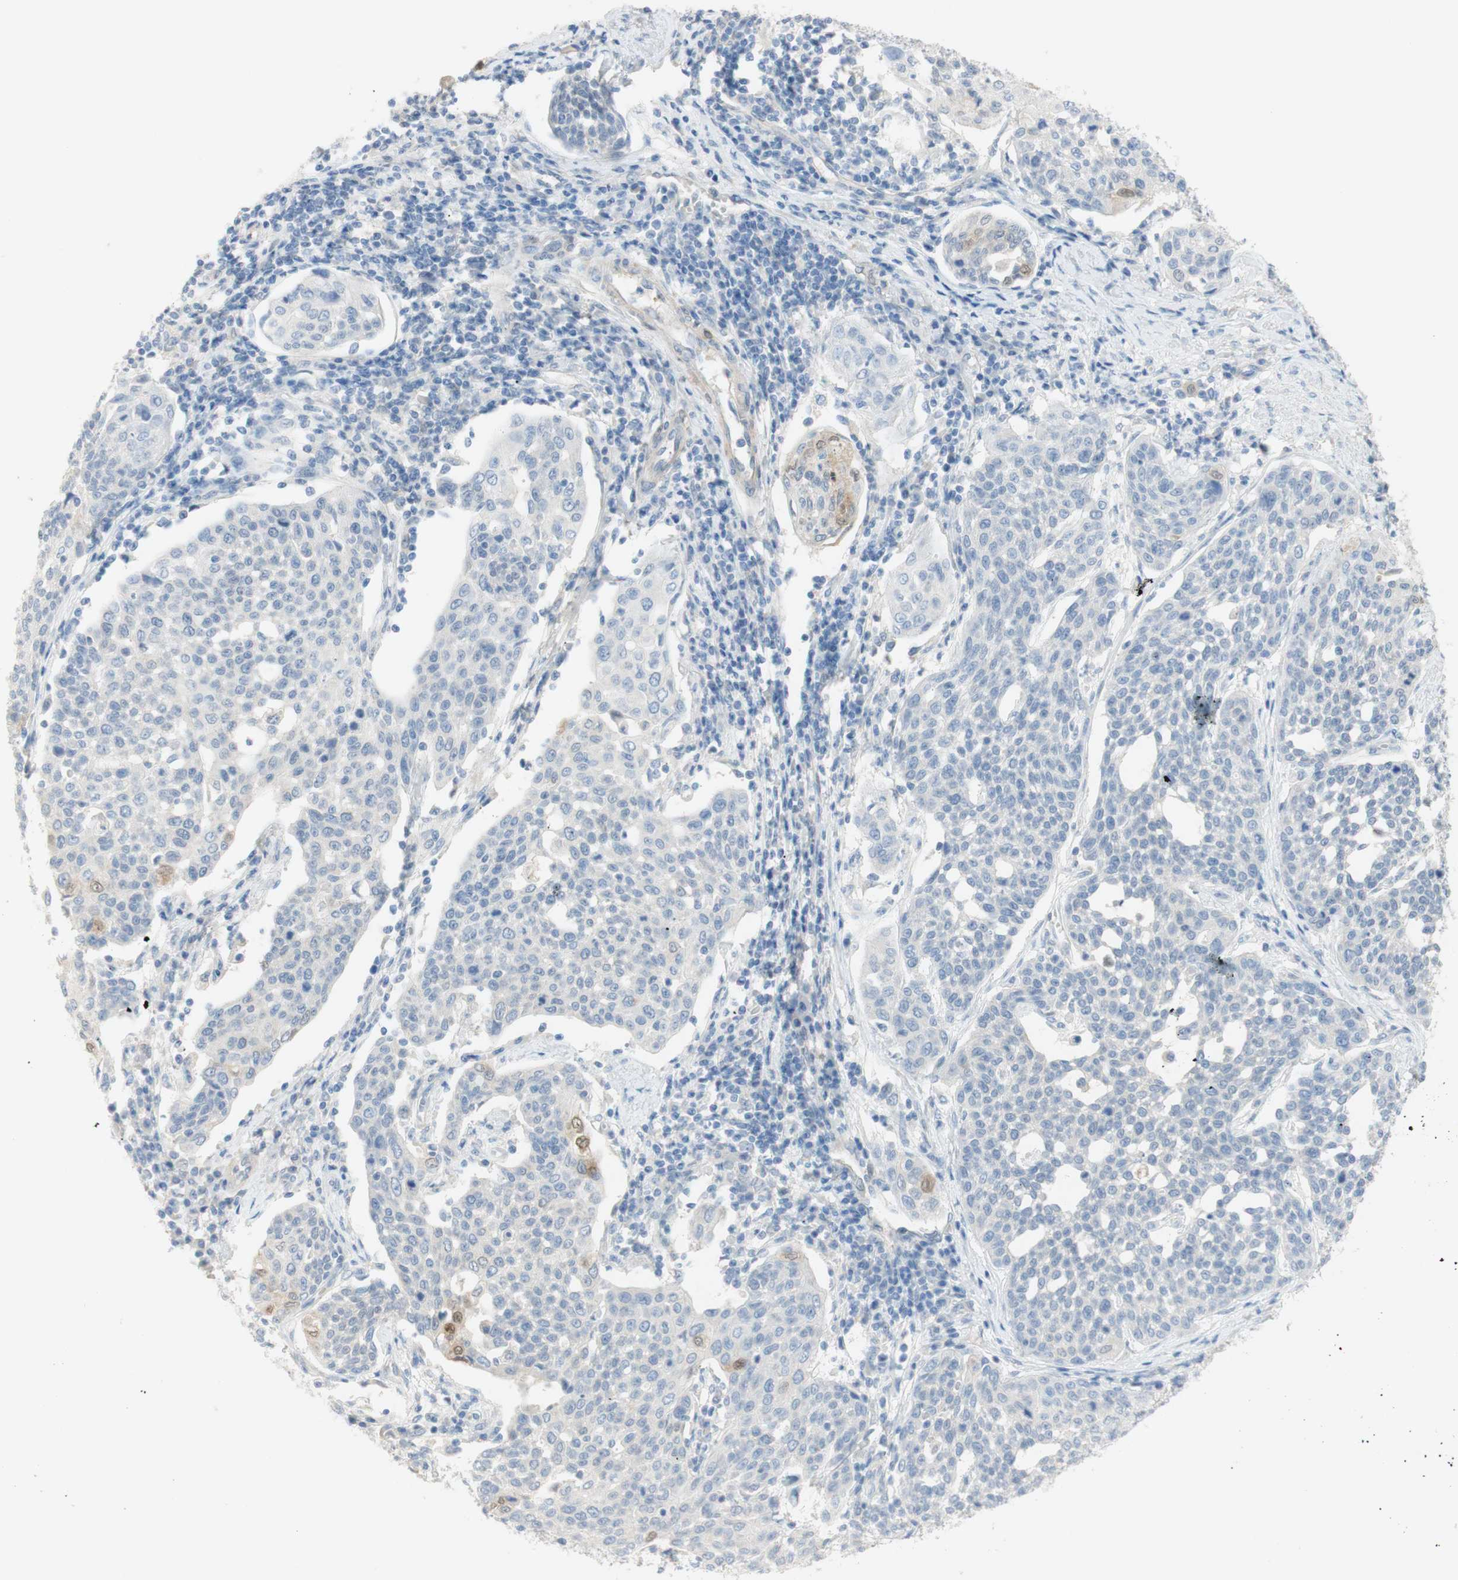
{"staining": {"intensity": "weak", "quantity": "<25%", "location": "cytoplasmic/membranous,nuclear"}, "tissue": "cervical cancer", "cell_type": "Tumor cells", "image_type": "cancer", "snomed": [{"axis": "morphology", "description": "Squamous cell carcinoma, NOS"}, {"axis": "topography", "description": "Cervix"}], "caption": "Immunohistochemistry image of neoplastic tissue: squamous cell carcinoma (cervical) stained with DAB reveals no significant protein positivity in tumor cells. (Immunohistochemistry, brightfield microscopy, high magnification).", "gene": "SELENBP1", "patient": {"sex": "female", "age": 34}}